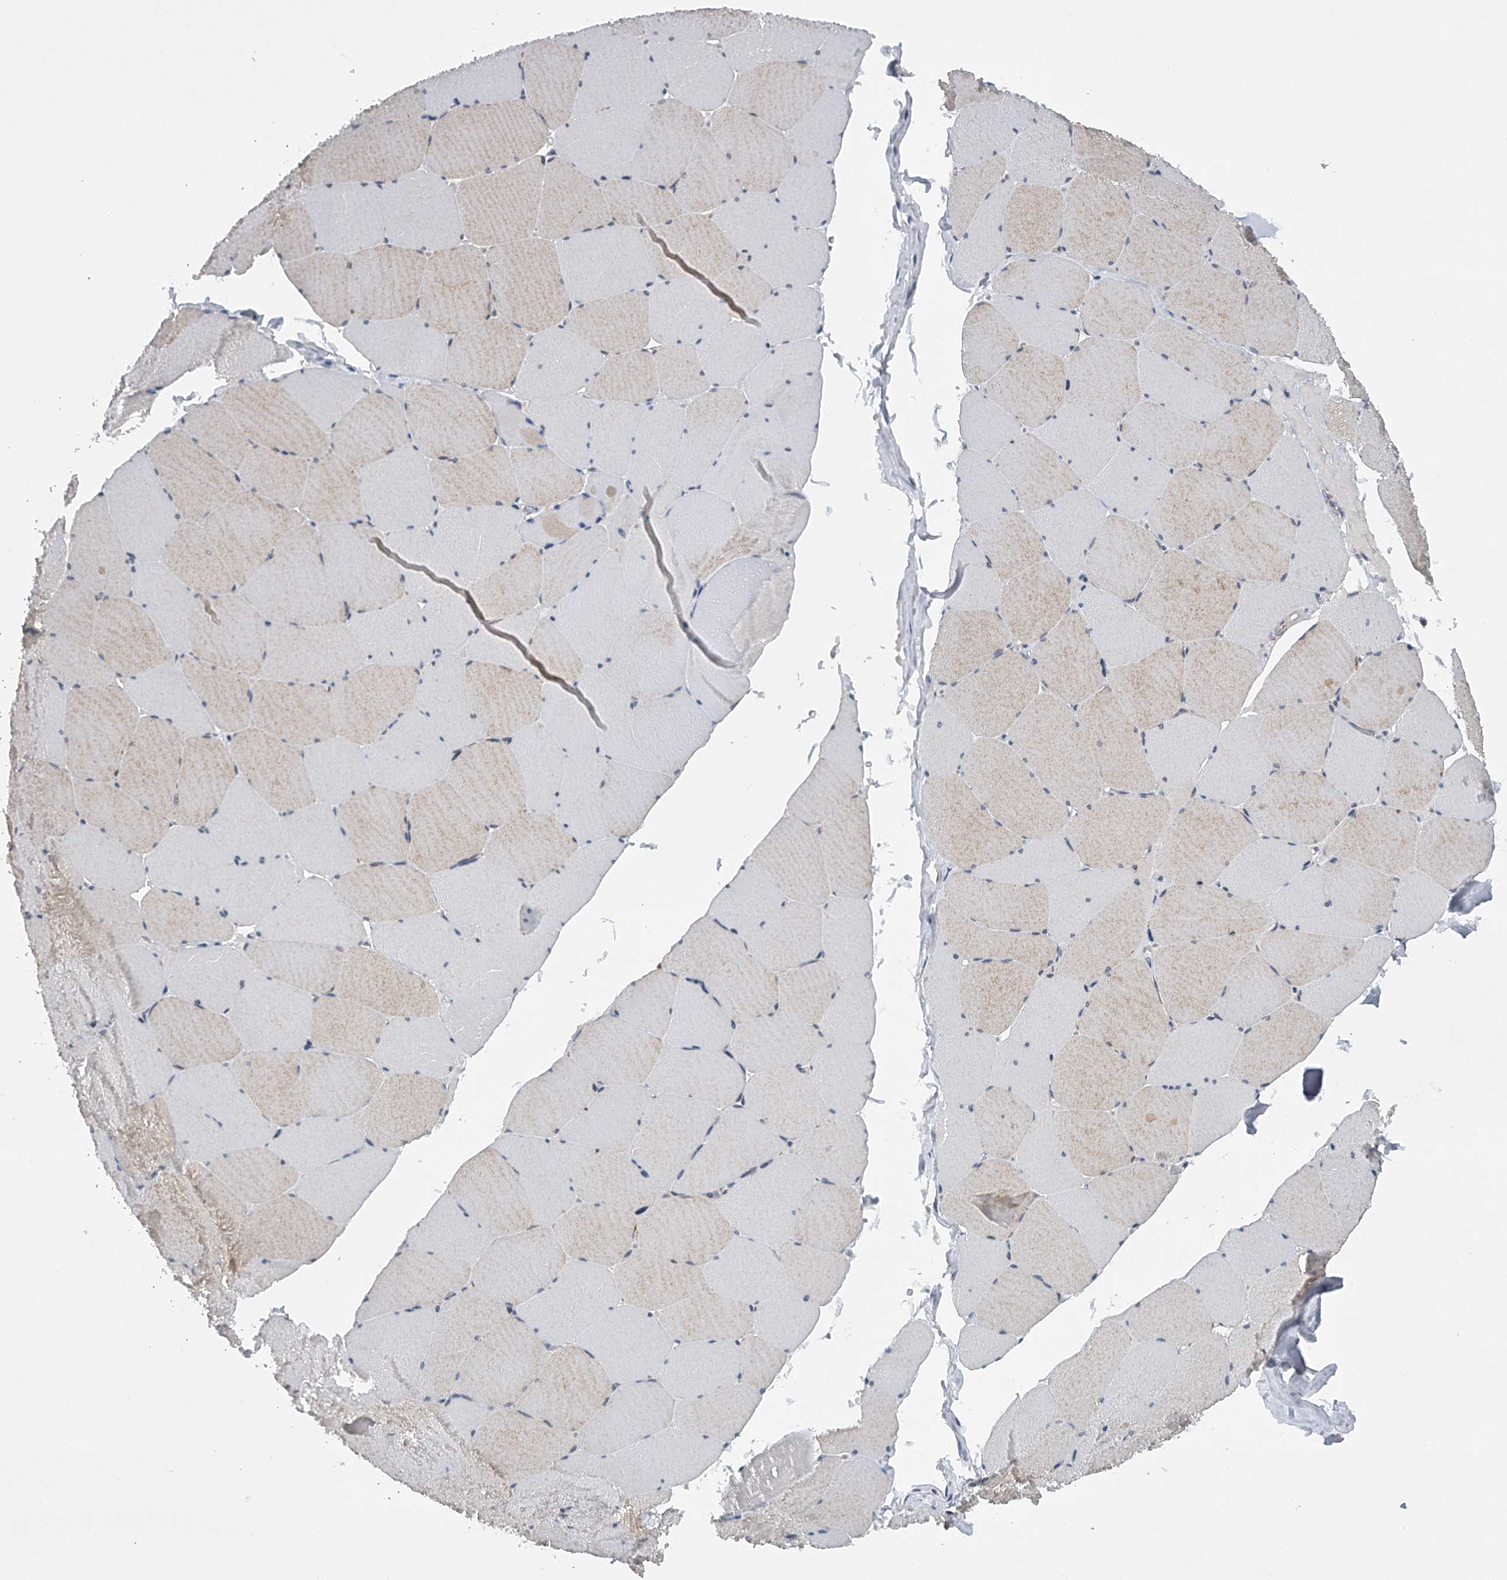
{"staining": {"intensity": "moderate", "quantity": "<25%", "location": "cytoplasmic/membranous"}, "tissue": "skeletal muscle", "cell_type": "Myocytes", "image_type": "normal", "snomed": [{"axis": "morphology", "description": "Normal tissue, NOS"}, {"axis": "topography", "description": "Skeletal muscle"}, {"axis": "topography", "description": "Head-Neck"}], "caption": "Immunohistochemistry (IHC) image of benign skeletal muscle: skeletal muscle stained using IHC demonstrates low levels of moderate protein expression localized specifically in the cytoplasmic/membranous of myocytes, appearing as a cytoplasmic/membranous brown color.", "gene": "RNF5", "patient": {"sex": "male", "age": 66}}